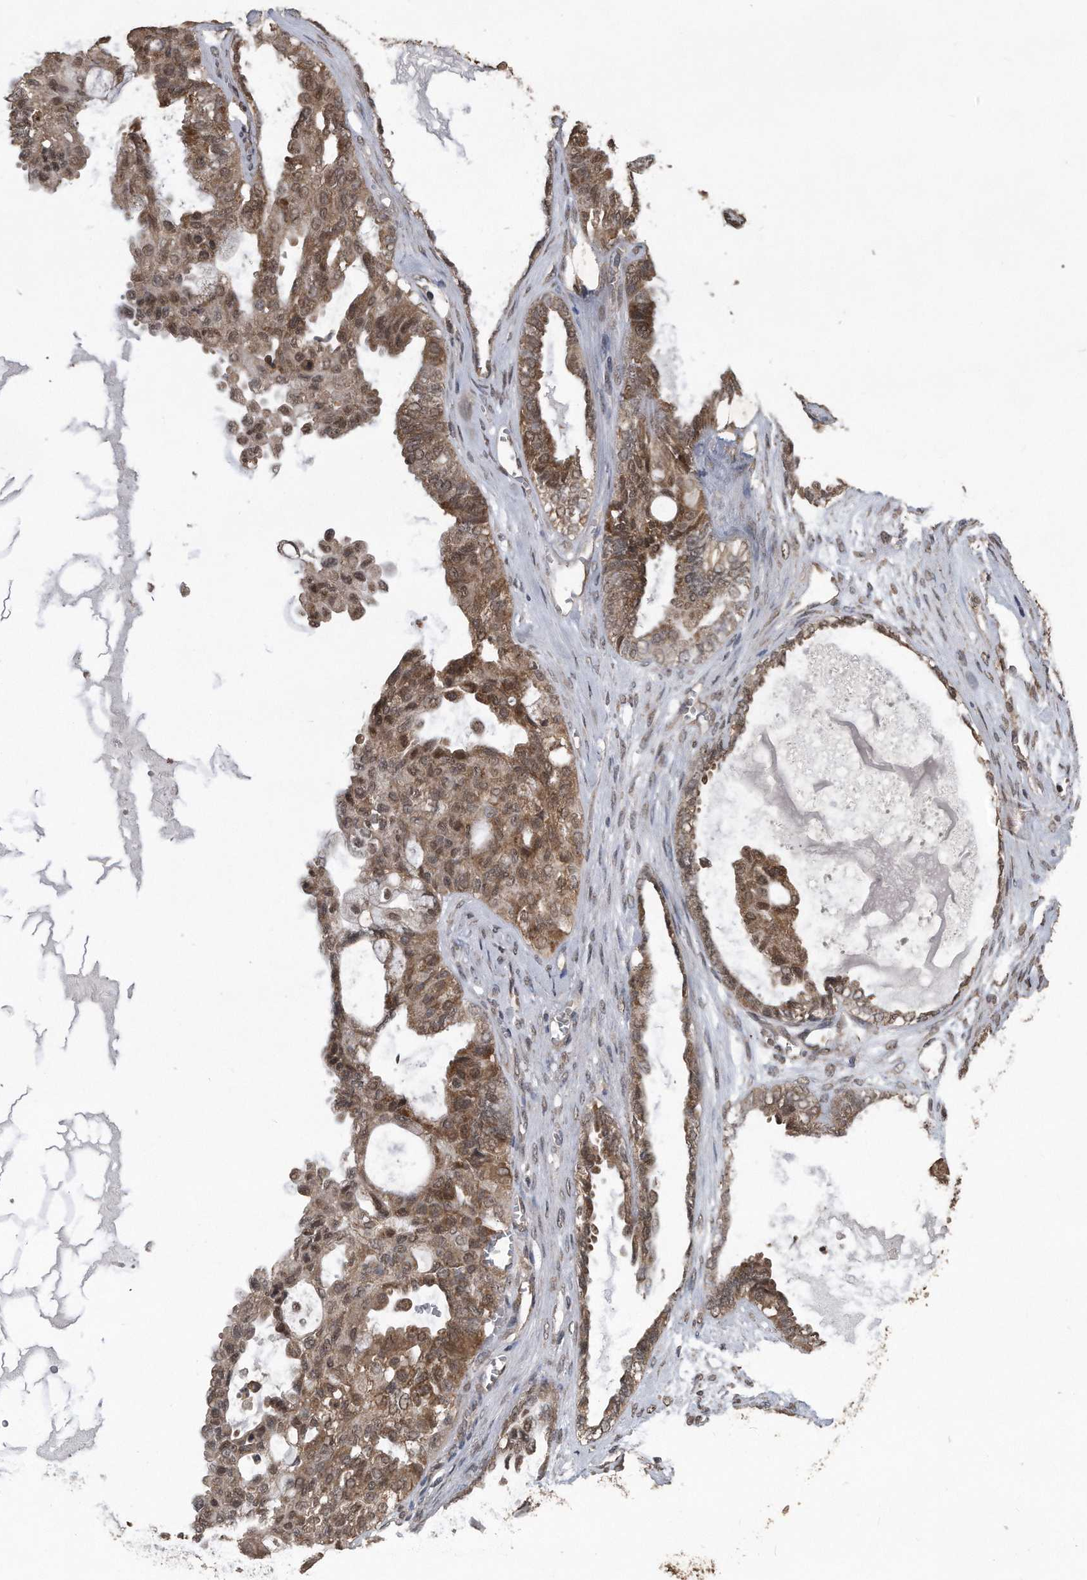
{"staining": {"intensity": "moderate", "quantity": ">75%", "location": "cytoplasmic/membranous,nuclear"}, "tissue": "ovarian cancer", "cell_type": "Tumor cells", "image_type": "cancer", "snomed": [{"axis": "morphology", "description": "Carcinoma, NOS"}, {"axis": "morphology", "description": "Carcinoma, endometroid"}, {"axis": "topography", "description": "Ovary"}], "caption": "This micrograph demonstrates immunohistochemistry staining of human ovarian cancer, with medium moderate cytoplasmic/membranous and nuclear expression in approximately >75% of tumor cells.", "gene": "CRYZL1", "patient": {"sex": "female", "age": 50}}